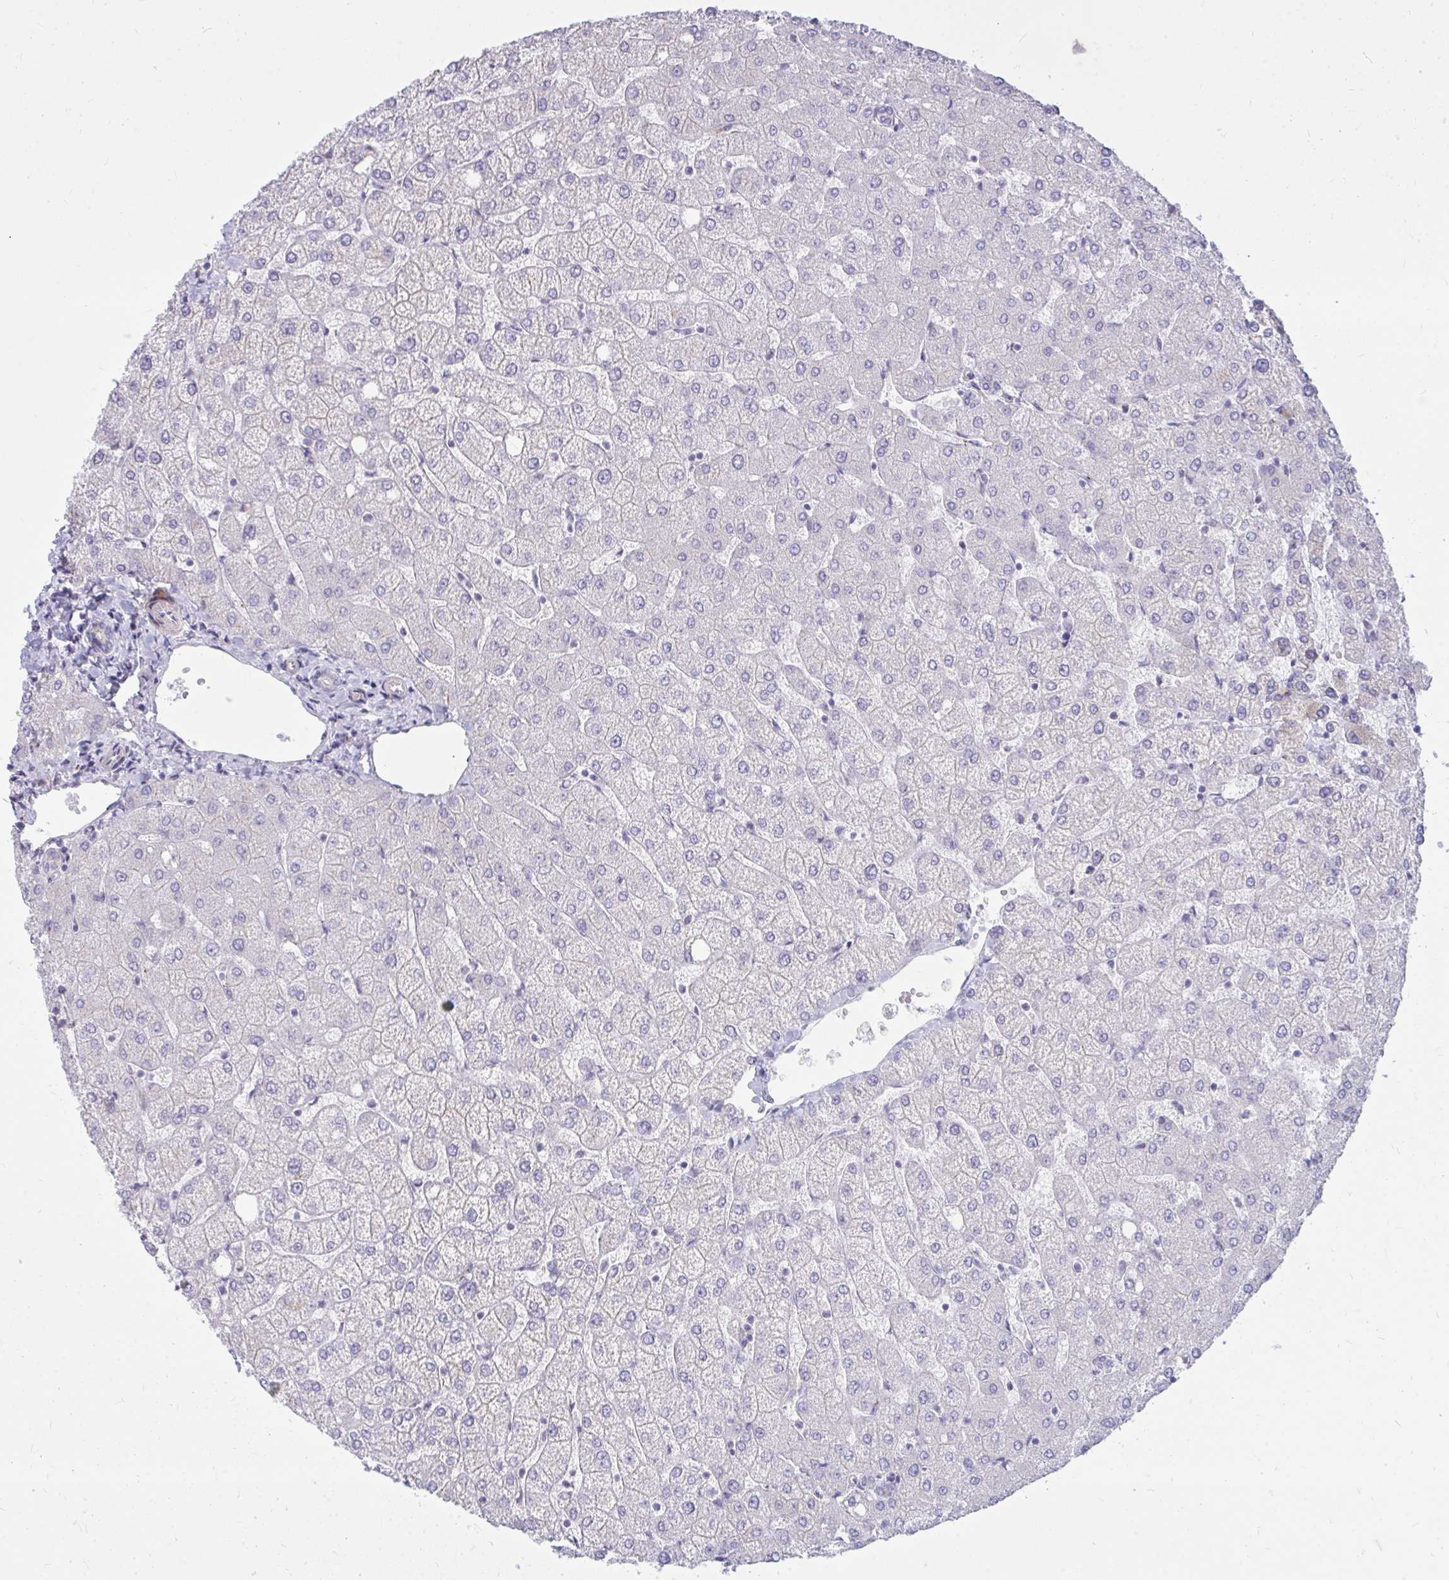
{"staining": {"intensity": "negative", "quantity": "none", "location": "none"}, "tissue": "liver", "cell_type": "Cholangiocytes", "image_type": "normal", "snomed": [{"axis": "morphology", "description": "Normal tissue, NOS"}, {"axis": "topography", "description": "Liver"}], "caption": "There is no significant expression in cholangiocytes of liver. (Stains: DAB (3,3'-diaminobenzidine) immunohistochemistry (IHC) with hematoxylin counter stain, Microscopy: brightfield microscopy at high magnification).", "gene": "RAB6A", "patient": {"sex": "female", "age": 54}}